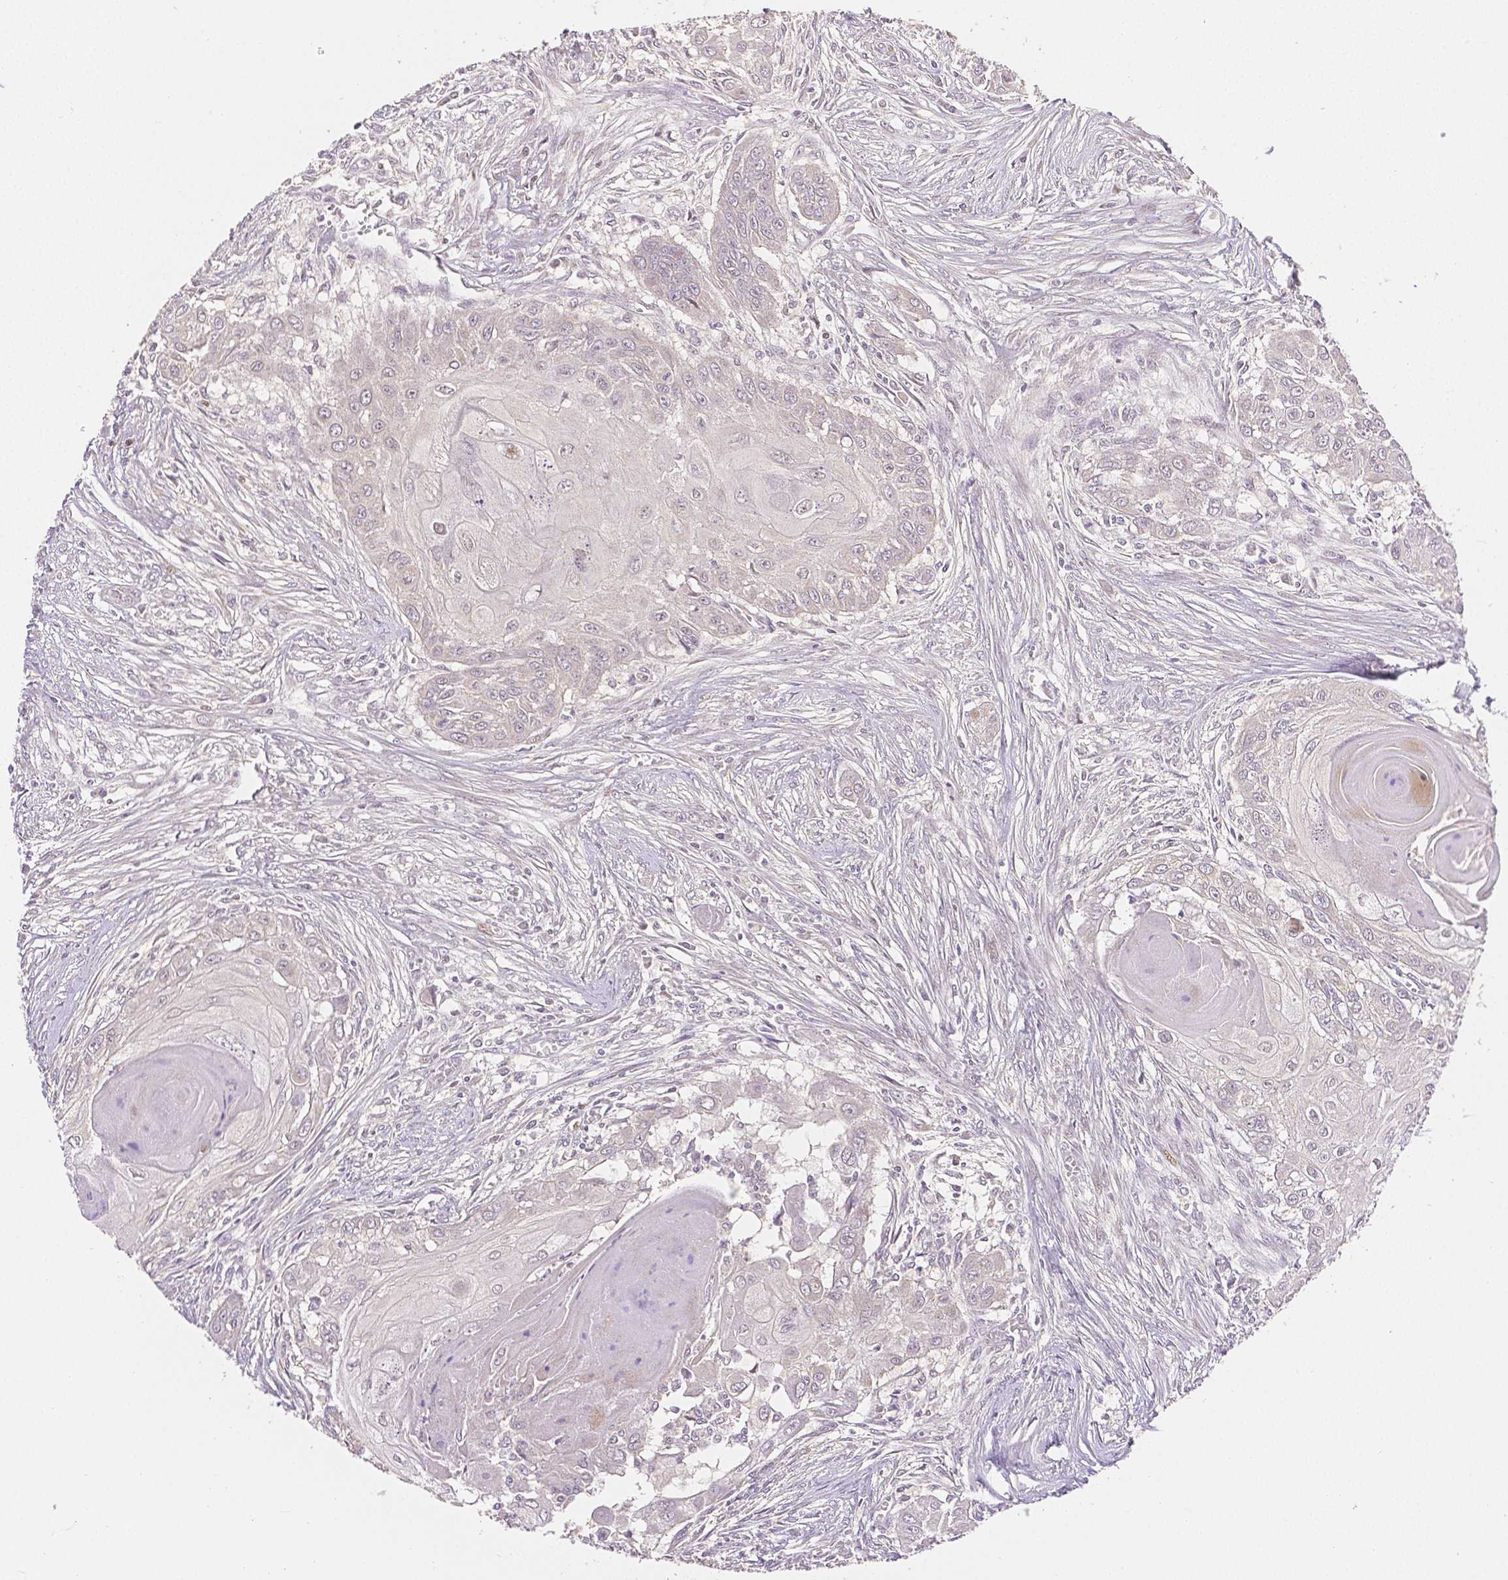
{"staining": {"intensity": "negative", "quantity": "none", "location": "none"}, "tissue": "head and neck cancer", "cell_type": "Tumor cells", "image_type": "cancer", "snomed": [{"axis": "morphology", "description": "Squamous cell carcinoma, NOS"}, {"axis": "topography", "description": "Oral tissue"}, {"axis": "topography", "description": "Head-Neck"}], "caption": "Tumor cells show no significant positivity in squamous cell carcinoma (head and neck).", "gene": "RHOT1", "patient": {"sex": "male", "age": 71}}